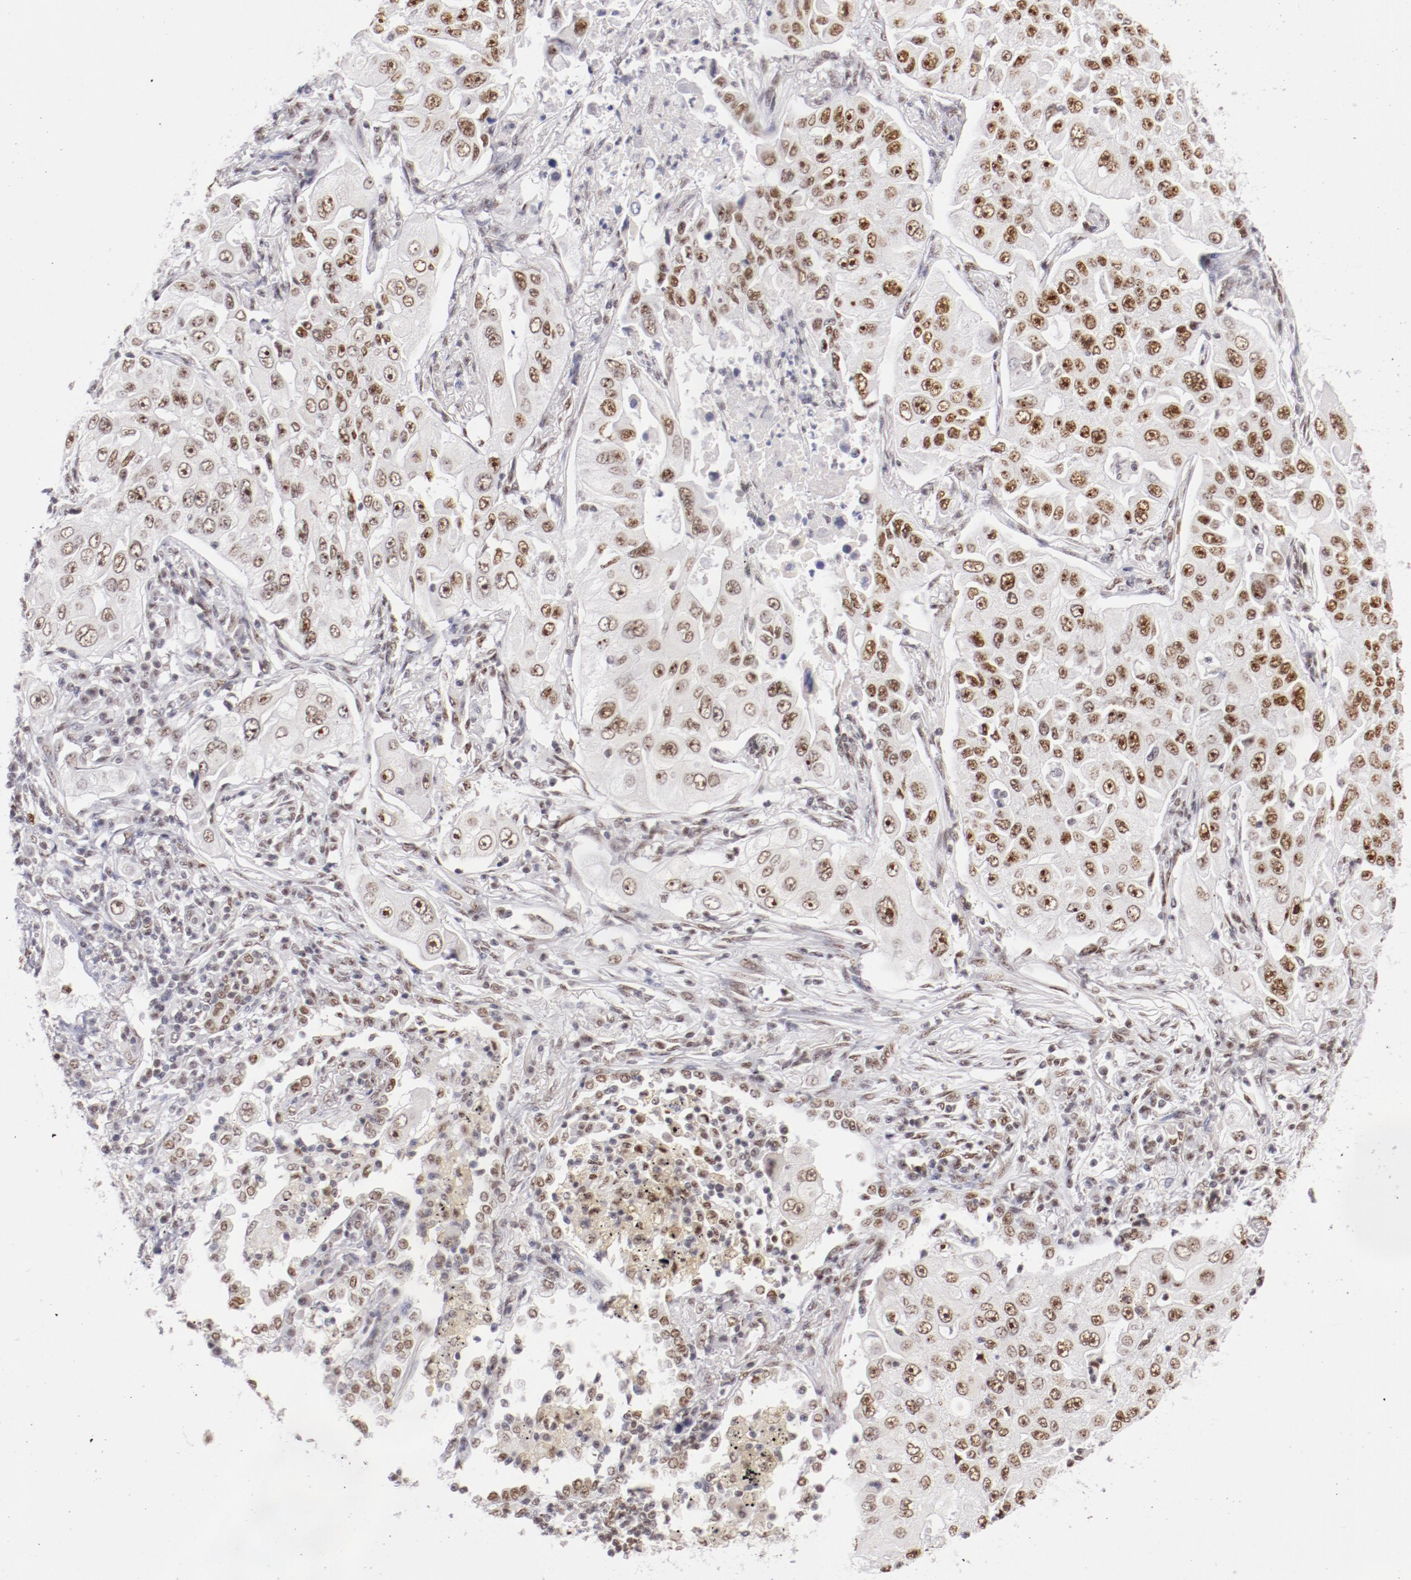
{"staining": {"intensity": "moderate", "quantity": ">75%", "location": "nuclear"}, "tissue": "lung cancer", "cell_type": "Tumor cells", "image_type": "cancer", "snomed": [{"axis": "morphology", "description": "Adenocarcinoma, NOS"}, {"axis": "topography", "description": "Lung"}], "caption": "This is an image of immunohistochemistry staining of lung cancer, which shows moderate staining in the nuclear of tumor cells.", "gene": "TFAP4", "patient": {"sex": "male", "age": 84}}